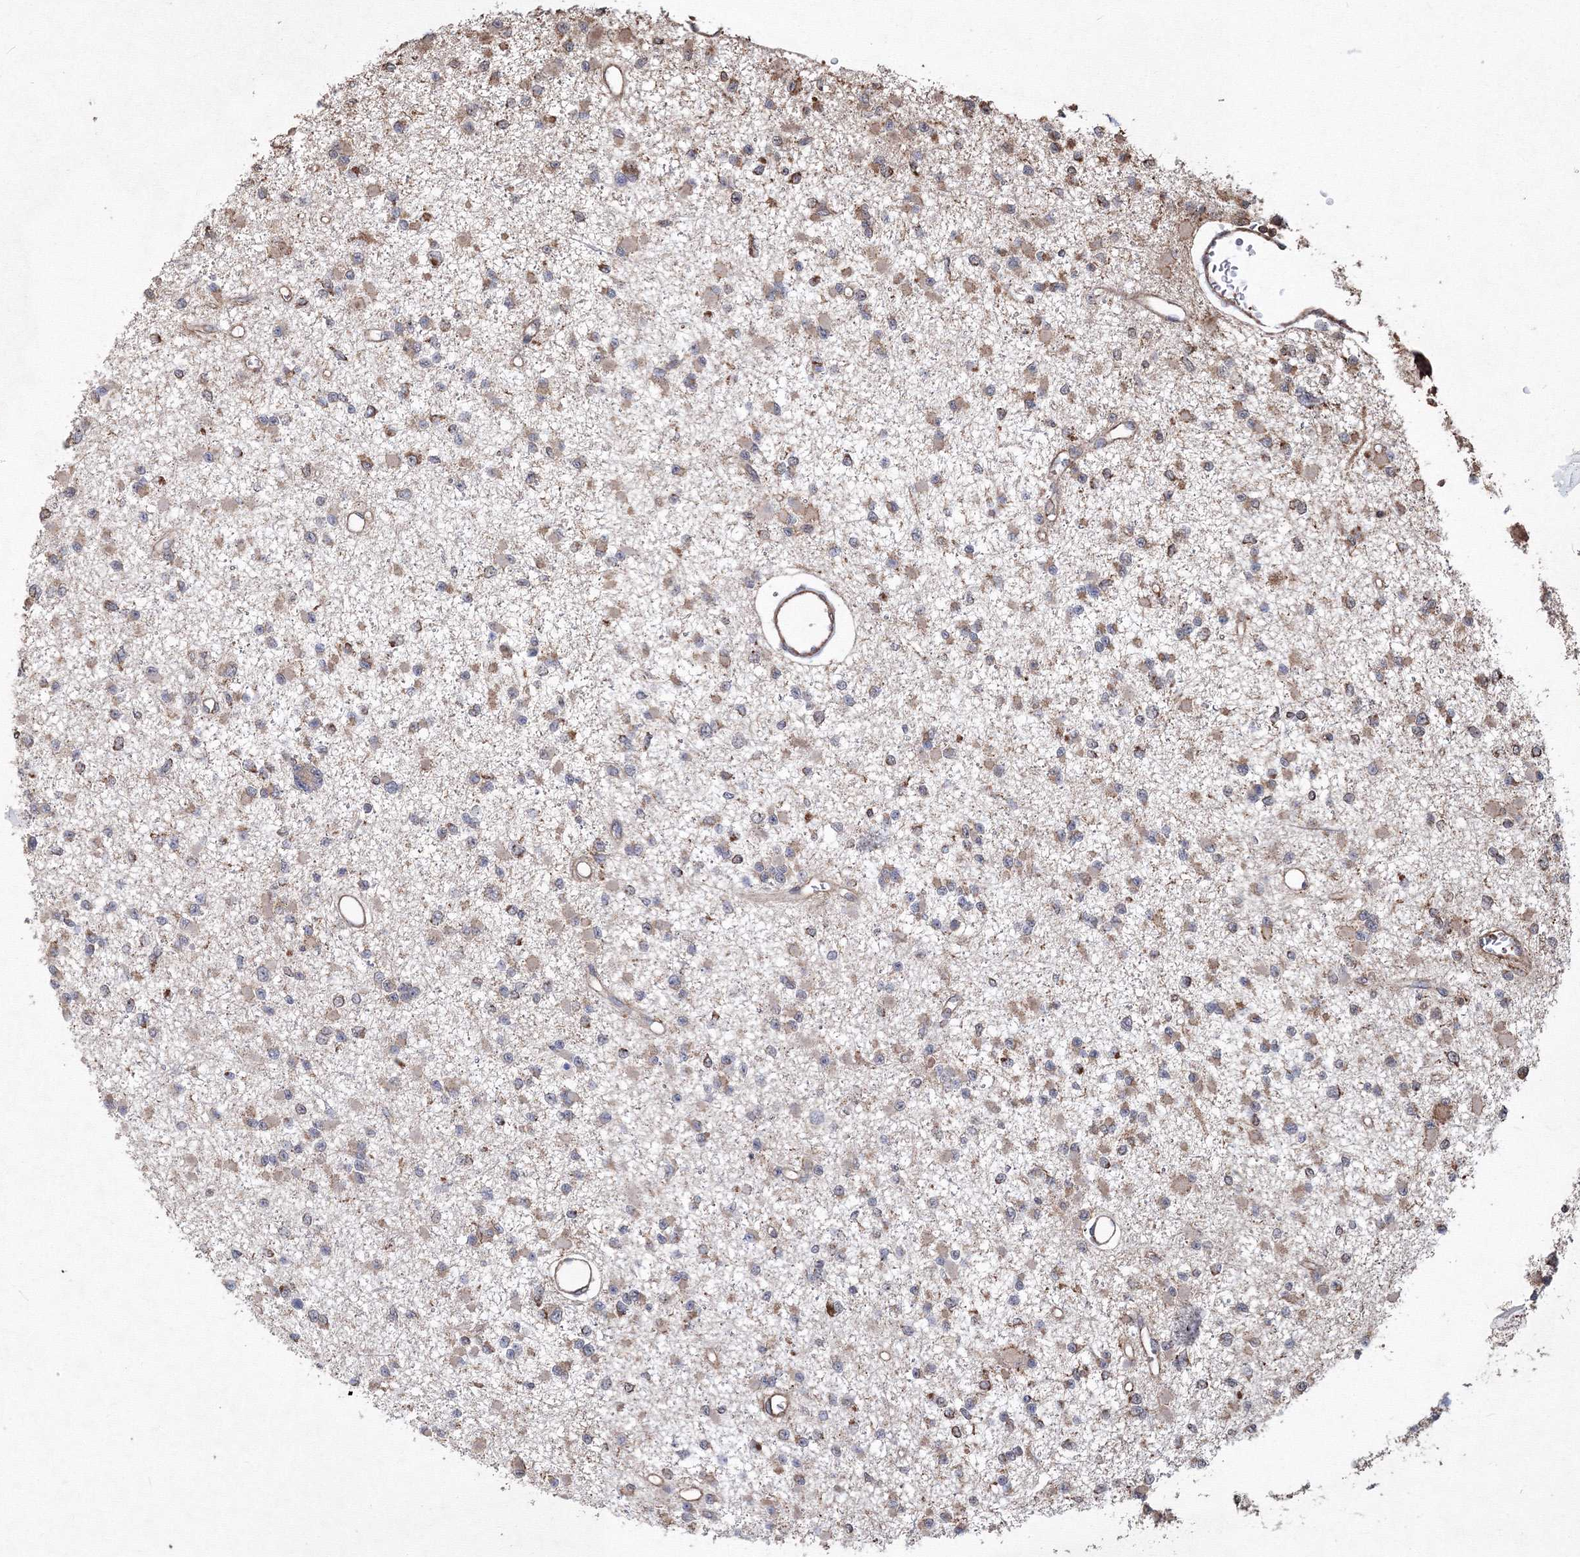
{"staining": {"intensity": "weak", "quantity": "25%-75%", "location": "cytoplasmic/membranous"}, "tissue": "glioma", "cell_type": "Tumor cells", "image_type": "cancer", "snomed": [{"axis": "morphology", "description": "Glioma, malignant, Low grade"}, {"axis": "topography", "description": "Brain"}], "caption": "A high-resolution micrograph shows IHC staining of glioma, which demonstrates weak cytoplasmic/membranous expression in approximately 25%-75% of tumor cells.", "gene": "TMEM139", "patient": {"sex": "female", "age": 22}}